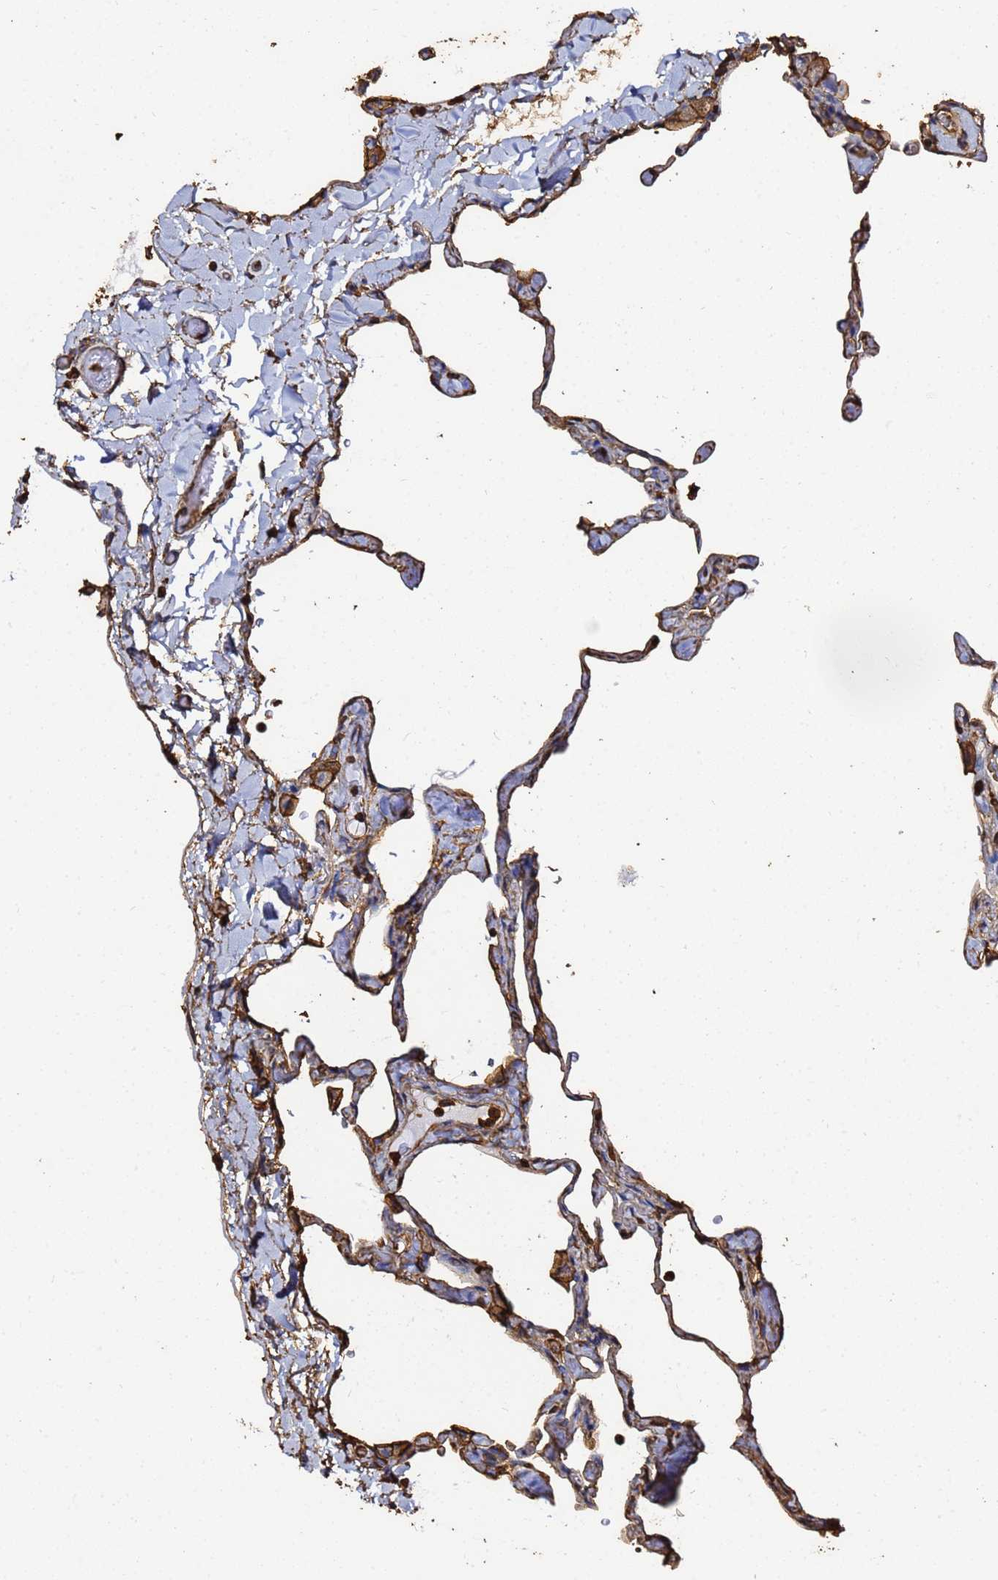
{"staining": {"intensity": "strong", "quantity": "25%-75%", "location": "cytoplasmic/membranous"}, "tissue": "lung", "cell_type": "Alveolar cells", "image_type": "normal", "snomed": [{"axis": "morphology", "description": "Normal tissue, NOS"}, {"axis": "topography", "description": "Lung"}], "caption": "Unremarkable lung displays strong cytoplasmic/membranous positivity in approximately 25%-75% of alveolar cells, visualized by immunohistochemistry.", "gene": "ACTA1", "patient": {"sex": "male", "age": 65}}